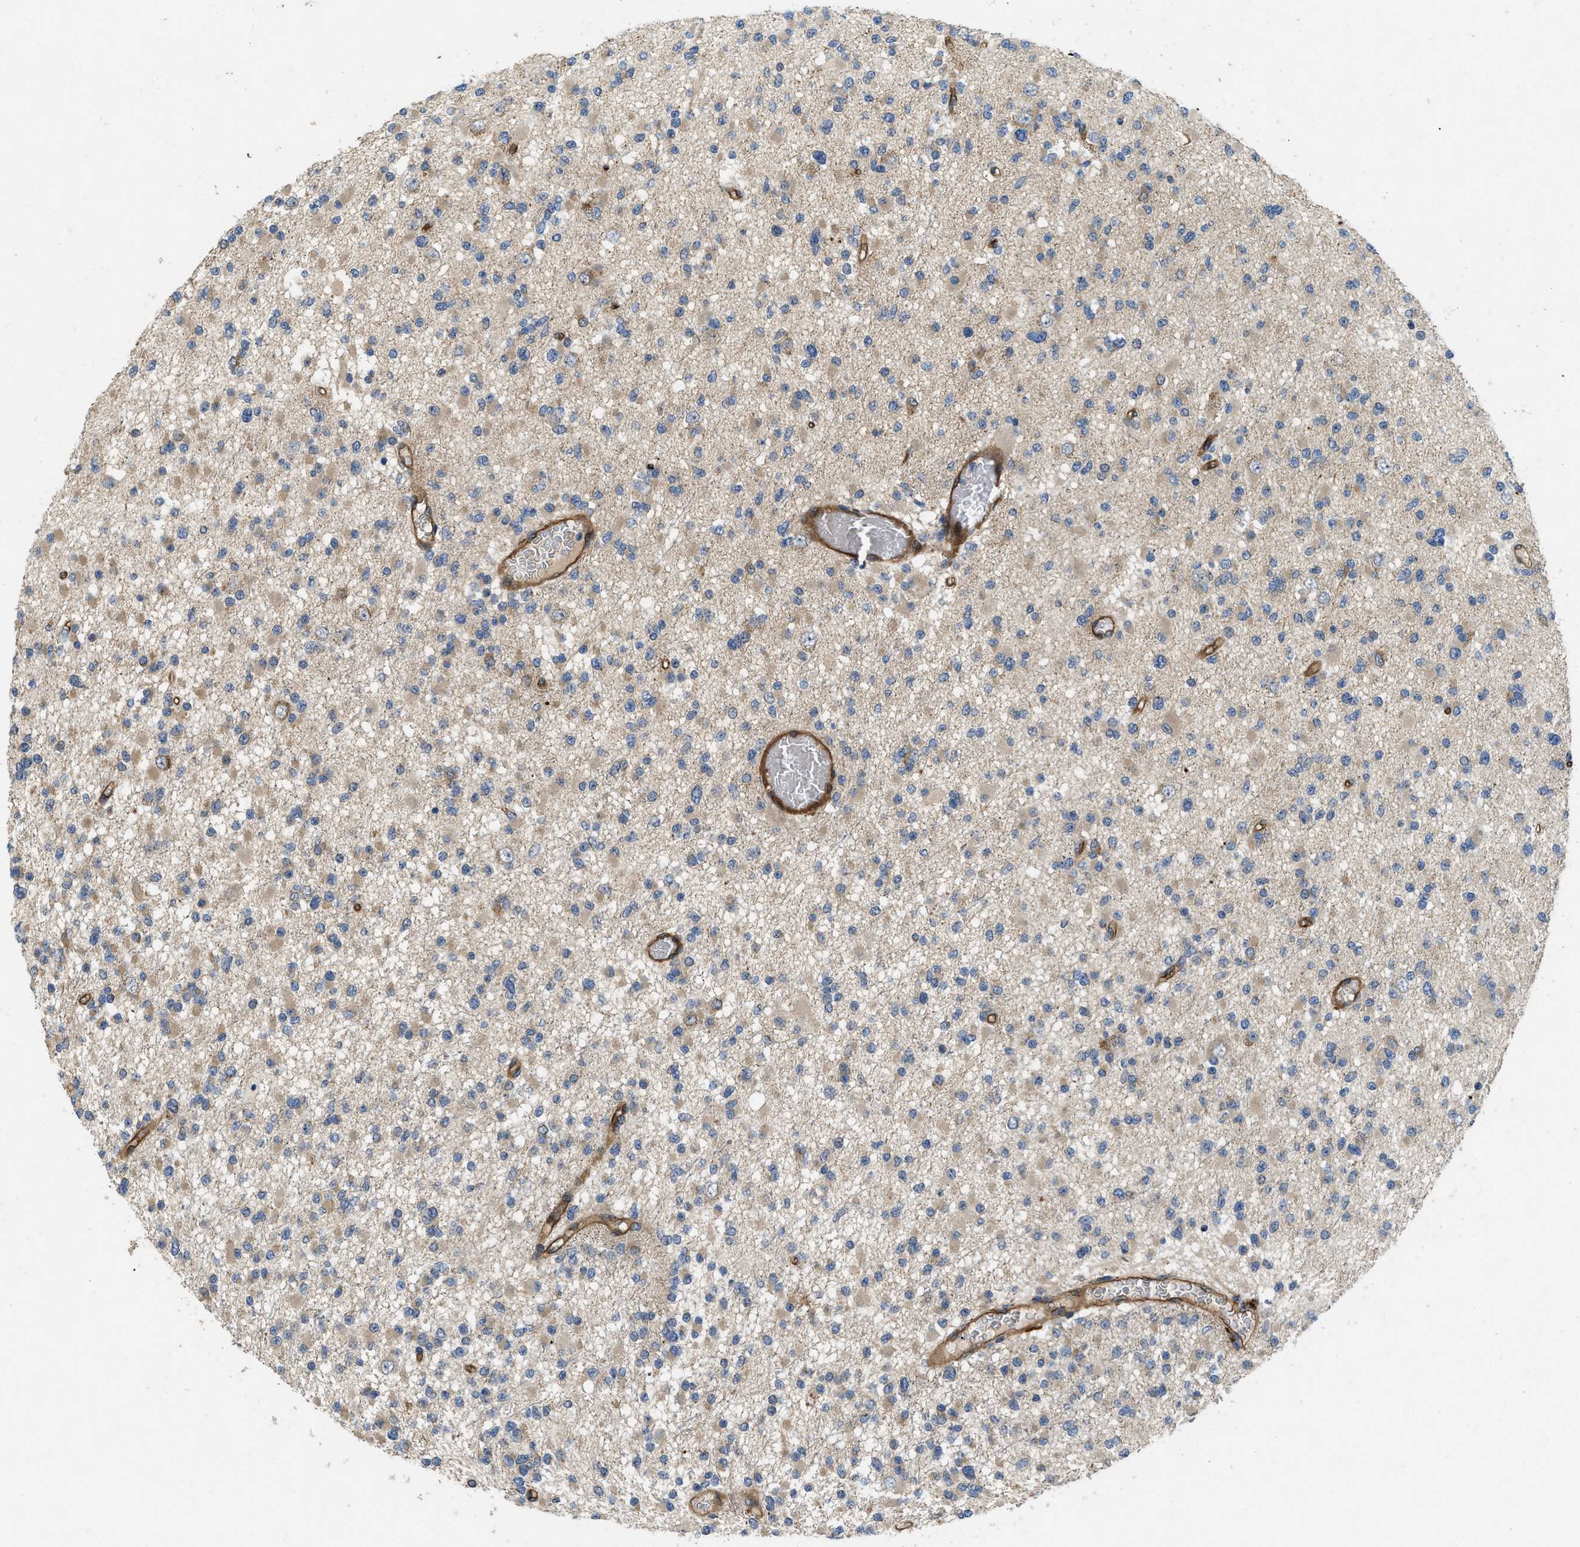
{"staining": {"intensity": "weak", "quantity": "25%-75%", "location": "cytoplasmic/membranous"}, "tissue": "glioma", "cell_type": "Tumor cells", "image_type": "cancer", "snomed": [{"axis": "morphology", "description": "Glioma, malignant, Low grade"}, {"axis": "topography", "description": "Brain"}], "caption": "This is an image of immunohistochemistry (IHC) staining of malignant glioma (low-grade), which shows weak staining in the cytoplasmic/membranous of tumor cells.", "gene": "HSPA12B", "patient": {"sex": "female", "age": 22}}